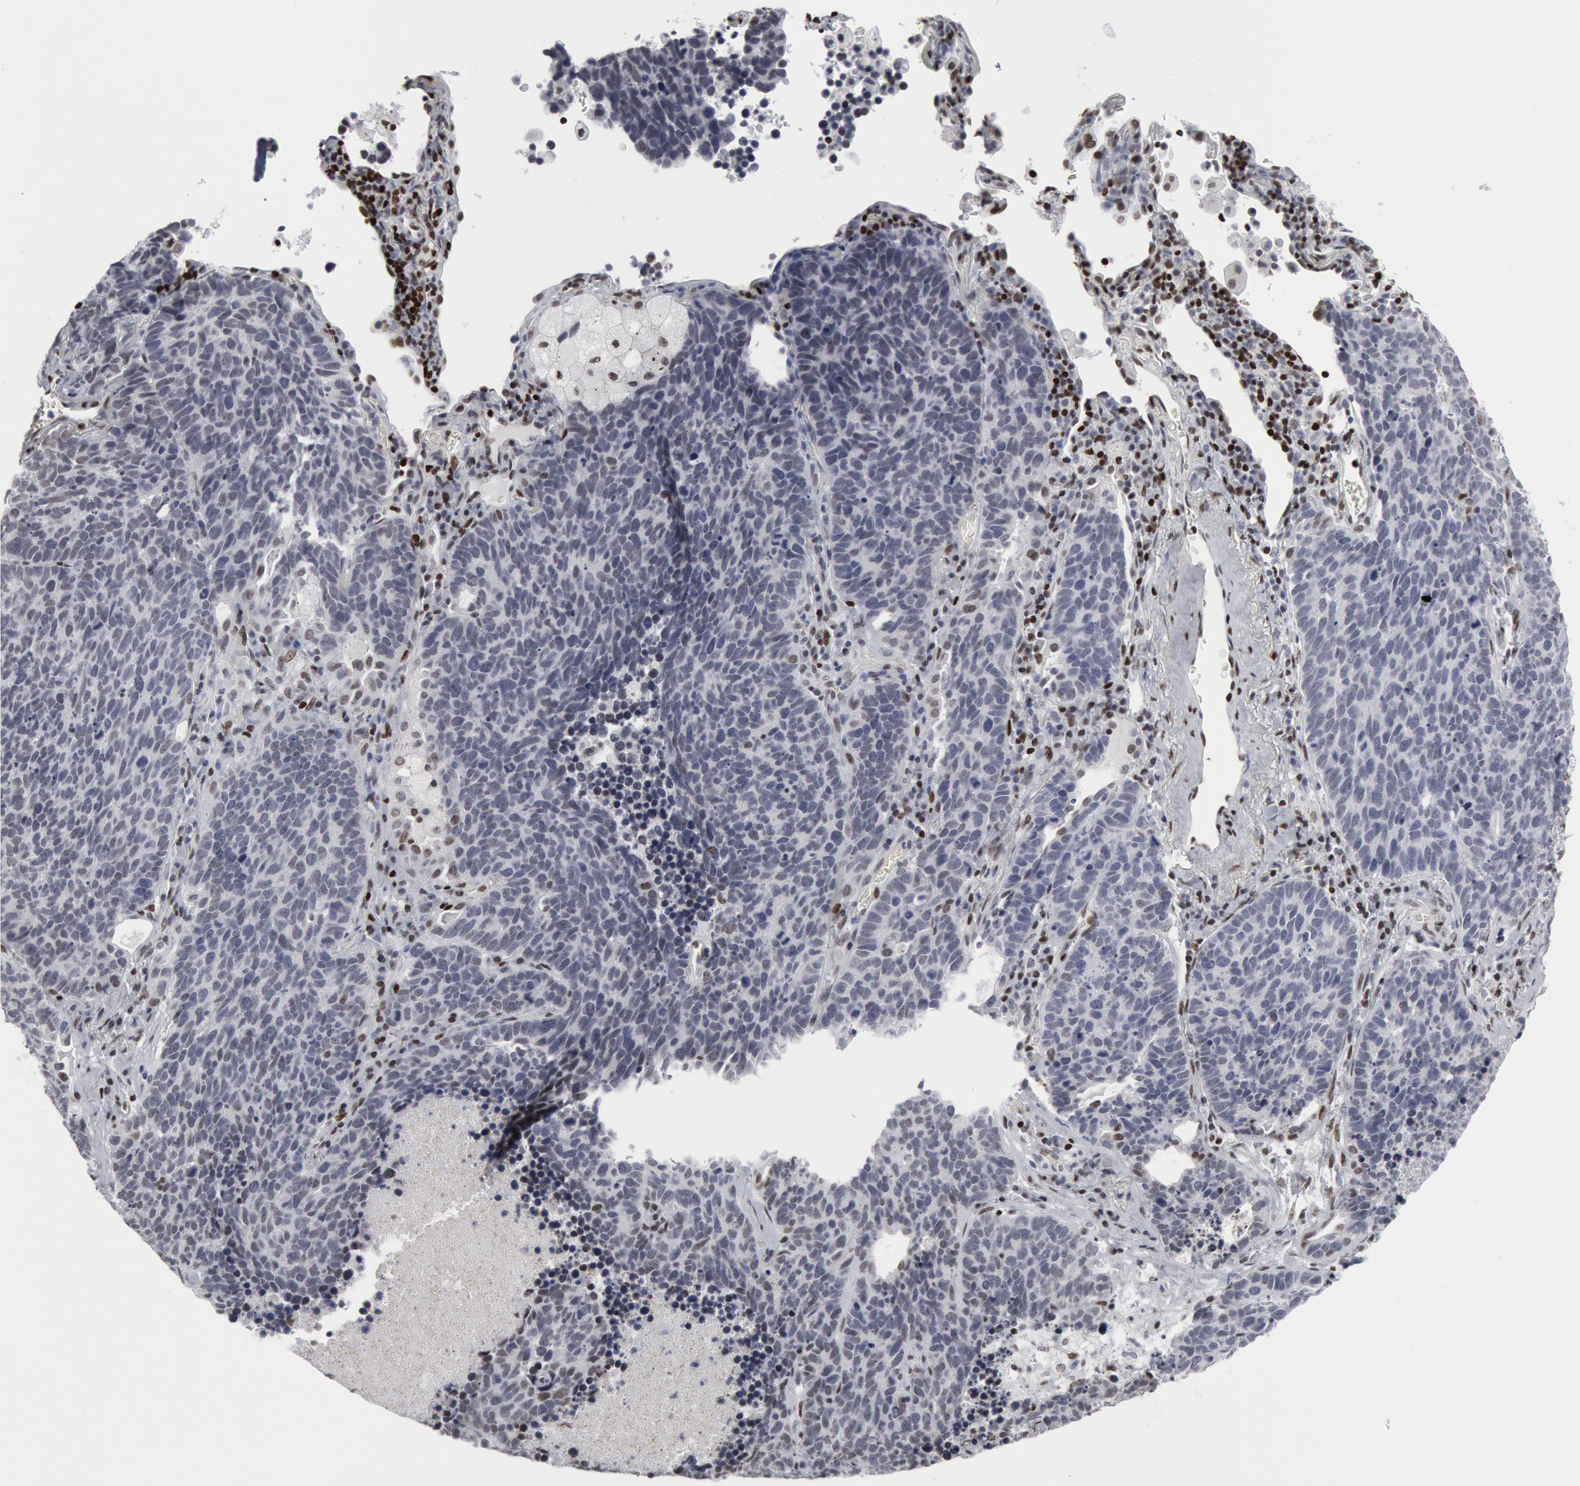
{"staining": {"intensity": "negative", "quantity": "none", "location": "none"}, "tissue": "lung cancer", "cell_type": "Tumor cells", "image_type": "cancer", "snomed": [{"axis": "morphology", "description": "Neoplasm, malignant, NOS"}, {"axis": "topography", "description": "Lung"}], "caption": "A histopathology image of lung malignant neoplasm stained for a protein exhibits no brown staining in tumor cells.", "gene": "MECP2", "patient": {"sex": "female", "age": 75}}